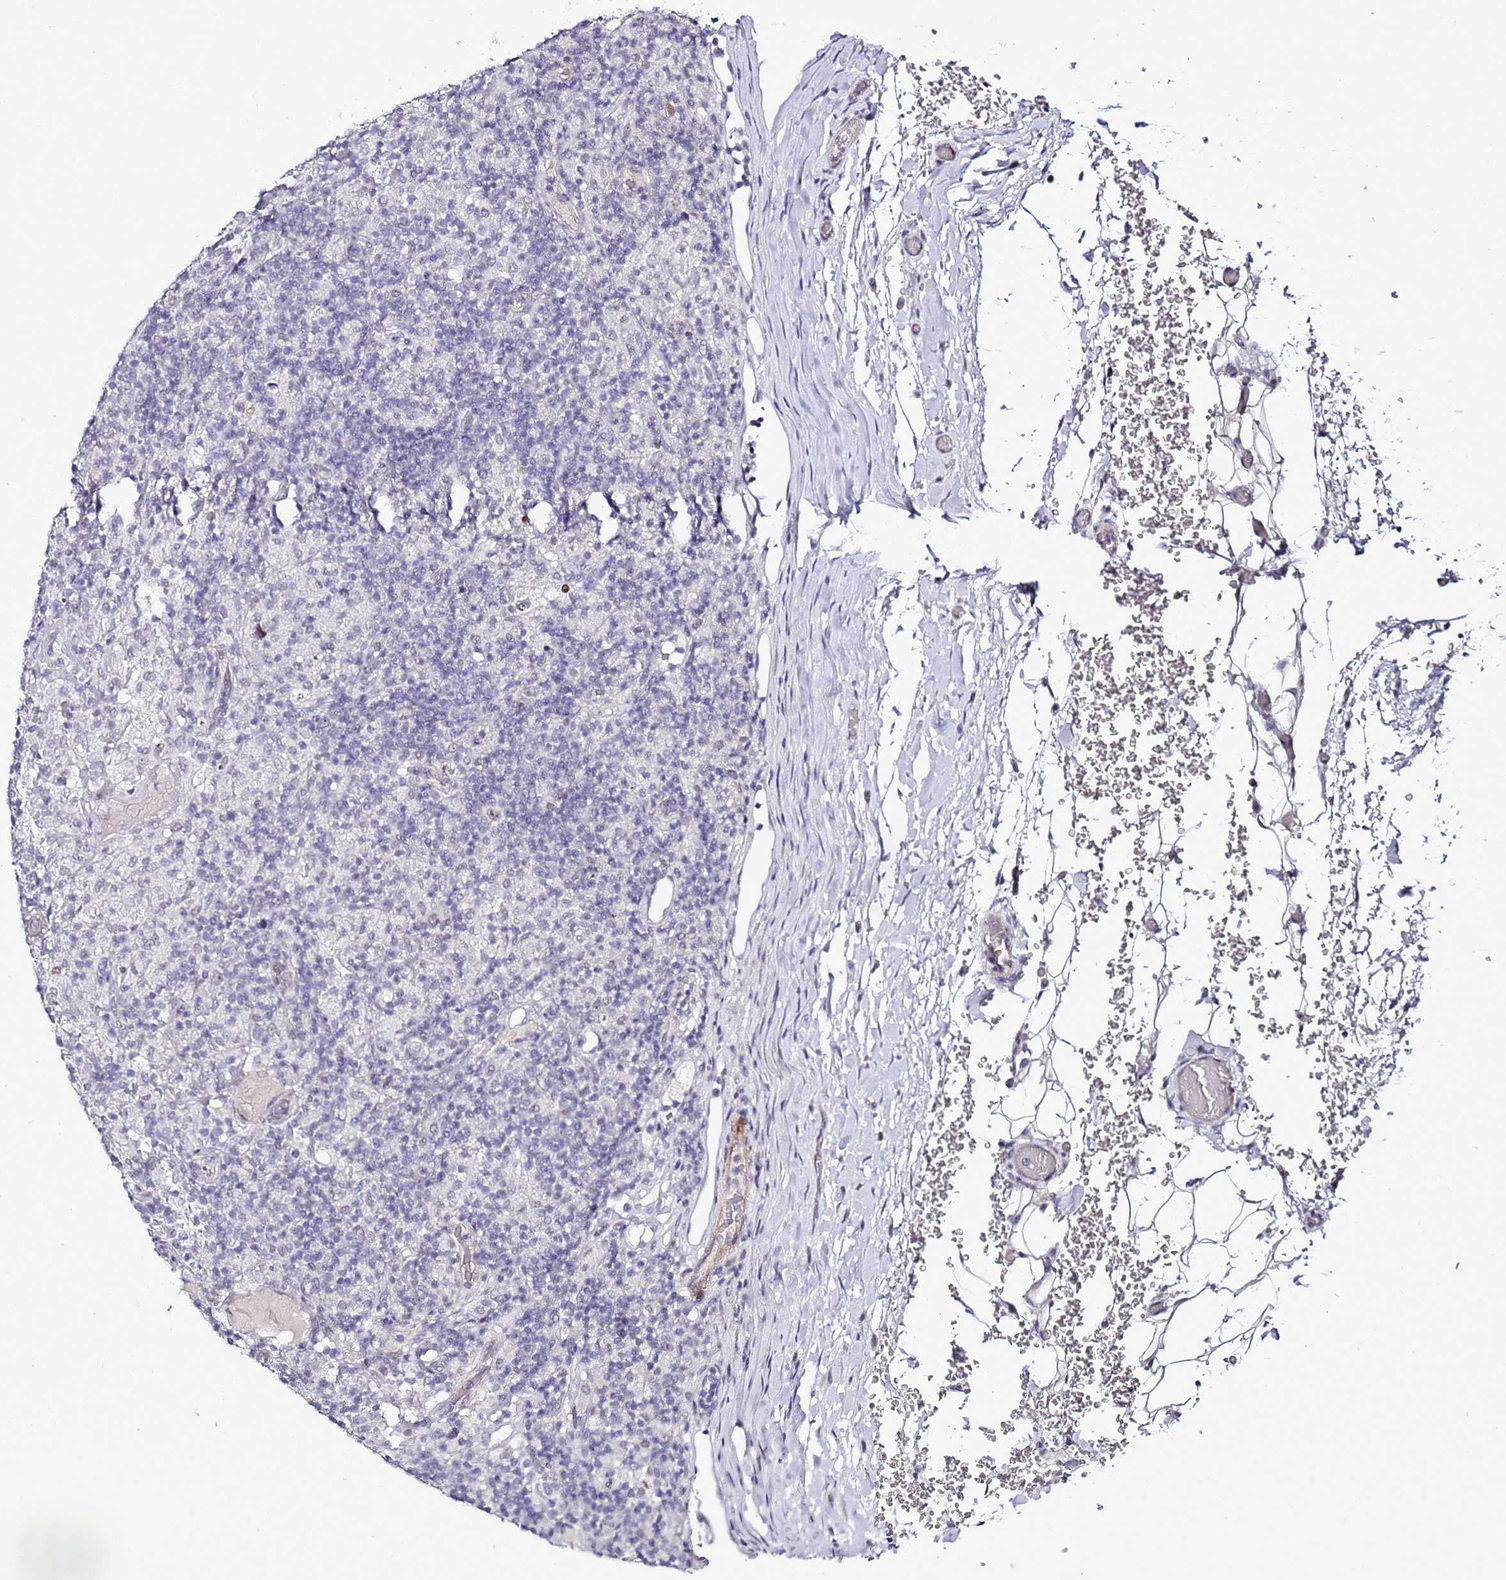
{"staining": {"intensity": "negative", "quantity": "none", "location": "none"}, "tissue": "lymphoma", "cell_type": "Tumor cells", "image_type": "cancer", "snomed": [{"axis": "morphology", "description": "Hodgkin's disease, NOS"}, {"axis": "topography", "description": "Lymph node"}], "caption": "This photomicrograph is of Hodgkin's disease stained with IHC to label a protein in brown with the nuclei are counter-stained blue. There is no expression in tumor cells.", "gene": "PSMA7", "patient": {"sex": "male", "age": 70}}